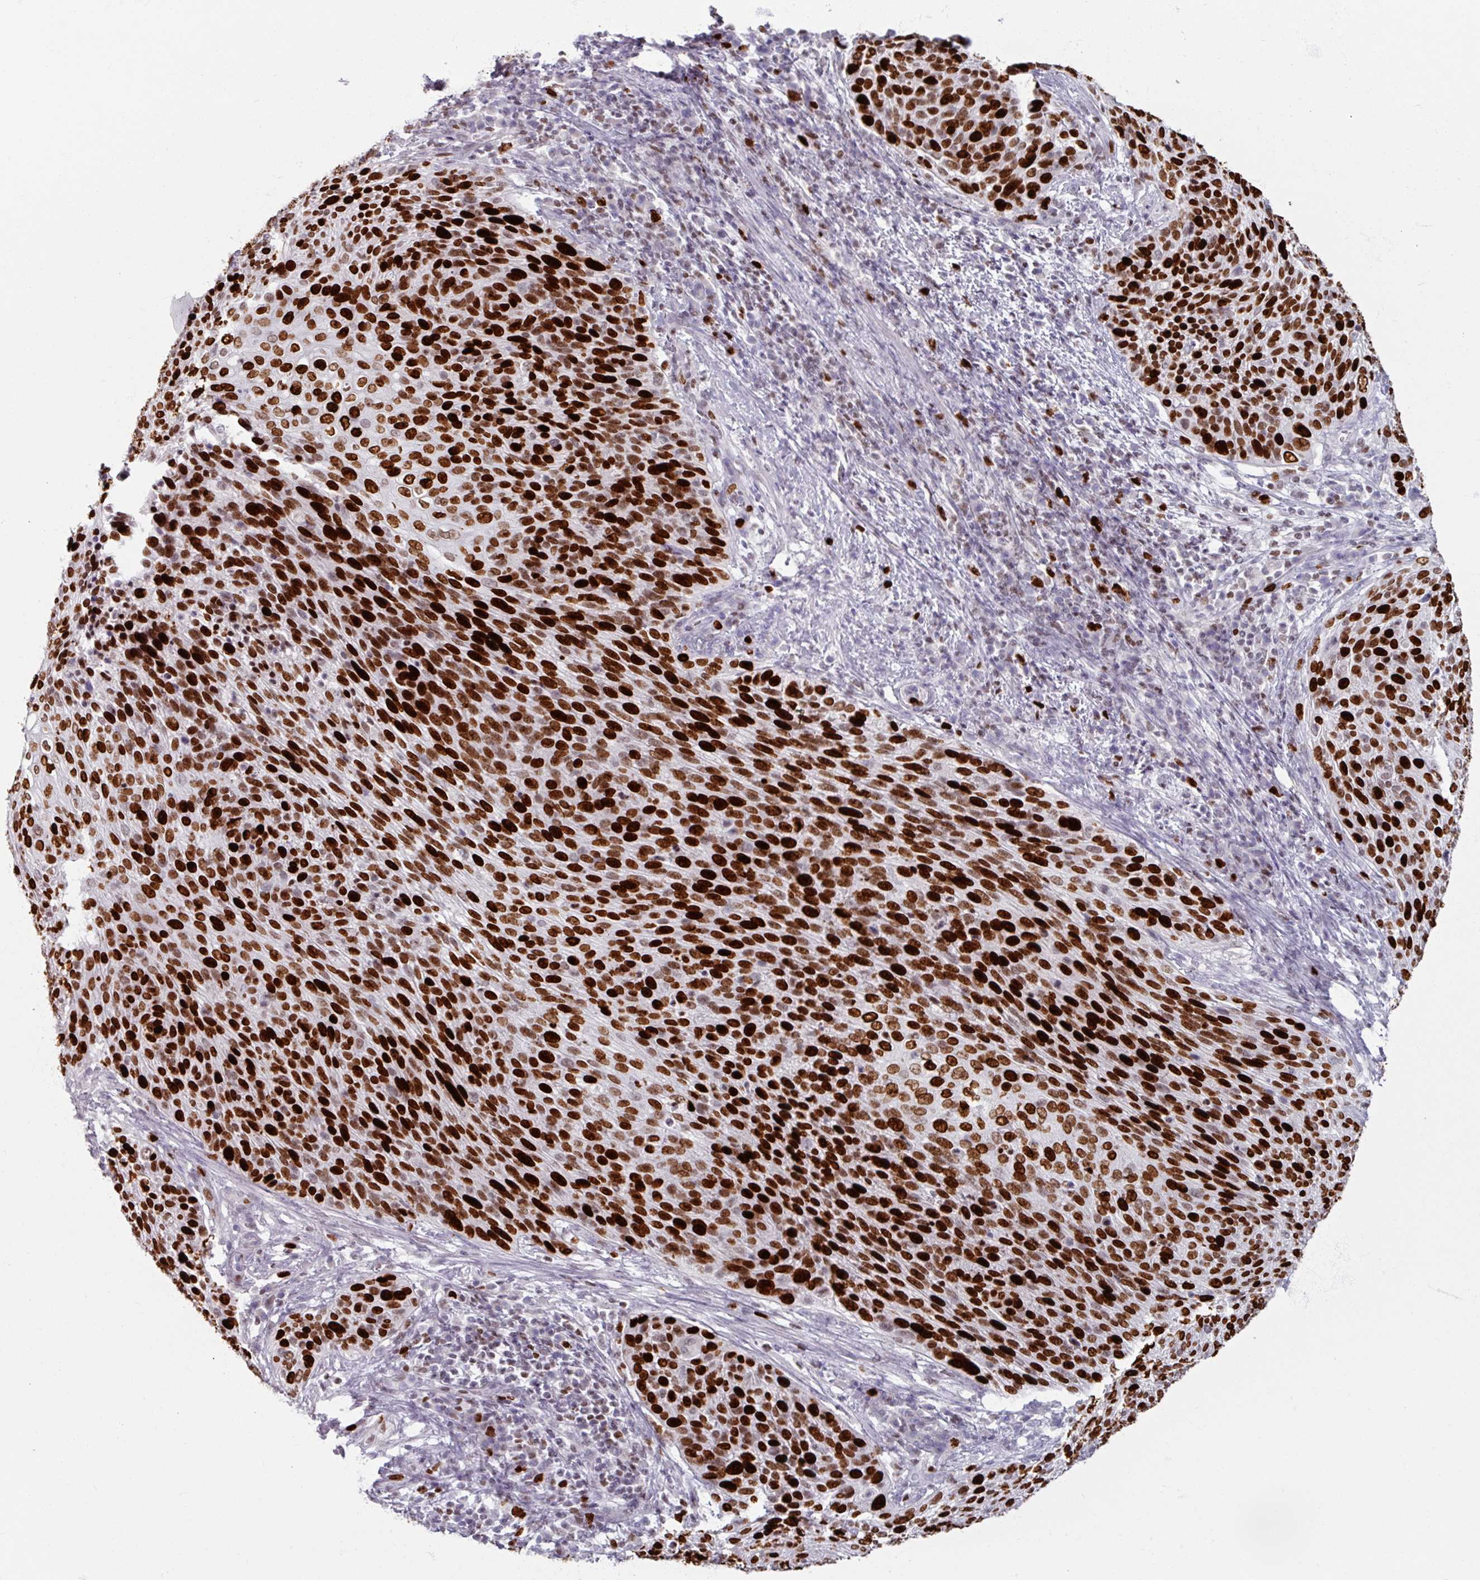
{"staining": {"intensity": "strong", "quantity": ">75%", "location": "nuclear"}, "tissue": "cervical cancer", "cell_type": "Tumor cells", "image_type": "cancer", "snomed": [{"axis": "morphology", "description": "Squamous cell carcinoma, NOS"}, {"axis": "topography", "description": "Cervix"}], "caption": "Protein expression analysis of human squamous cell carcinoma (cervical) reveals strong nuclear positivity in about >75% of tumor cells.", "gene": "ATAD2", "patient": {"sex": "female", "age": 31}}